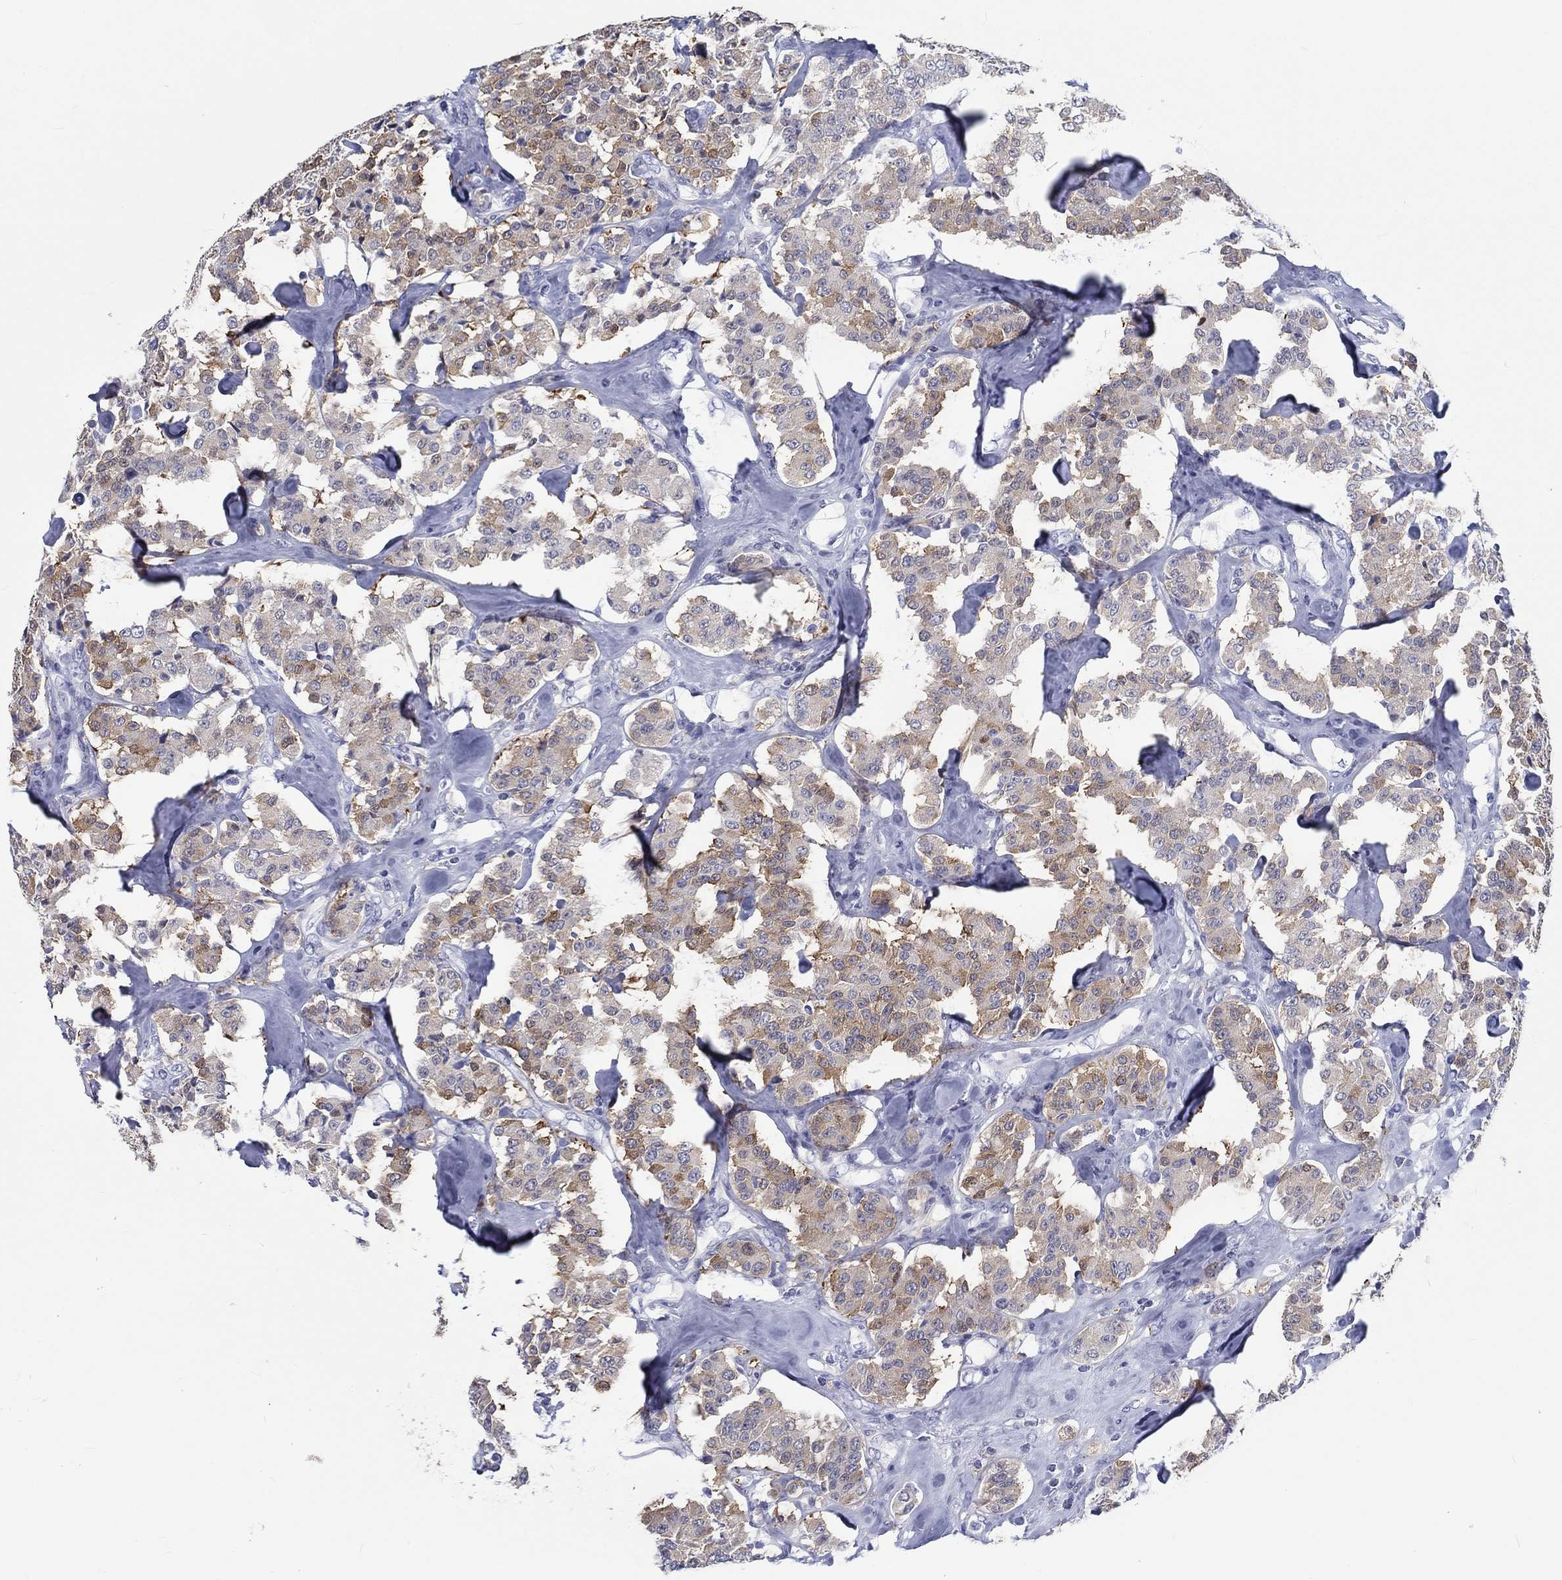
{"staining": {"intensity": "moderate", "quantity": "25%-75%", "location": "cytoplasmic/membranous"}, "tissue": "carcinoid", "cell_type": "Tumor cells", "image_type": "cancer", "snomed": [{"axis": "morphology", "description": "Carcinoid, malignant, NOS"}, {"axis": "topography", "description": "Pancreas"}], "caption": "Immunohistochemistry (IHC) micrograph of carcinoid stained for a protein (brown), which exhibits medium levels of moderate cytoplasmic/membranous staining in approximately 25%-75% of tumor cells.", "gene": "H1-1", "patient": {"sex": "male", "age": 41}}